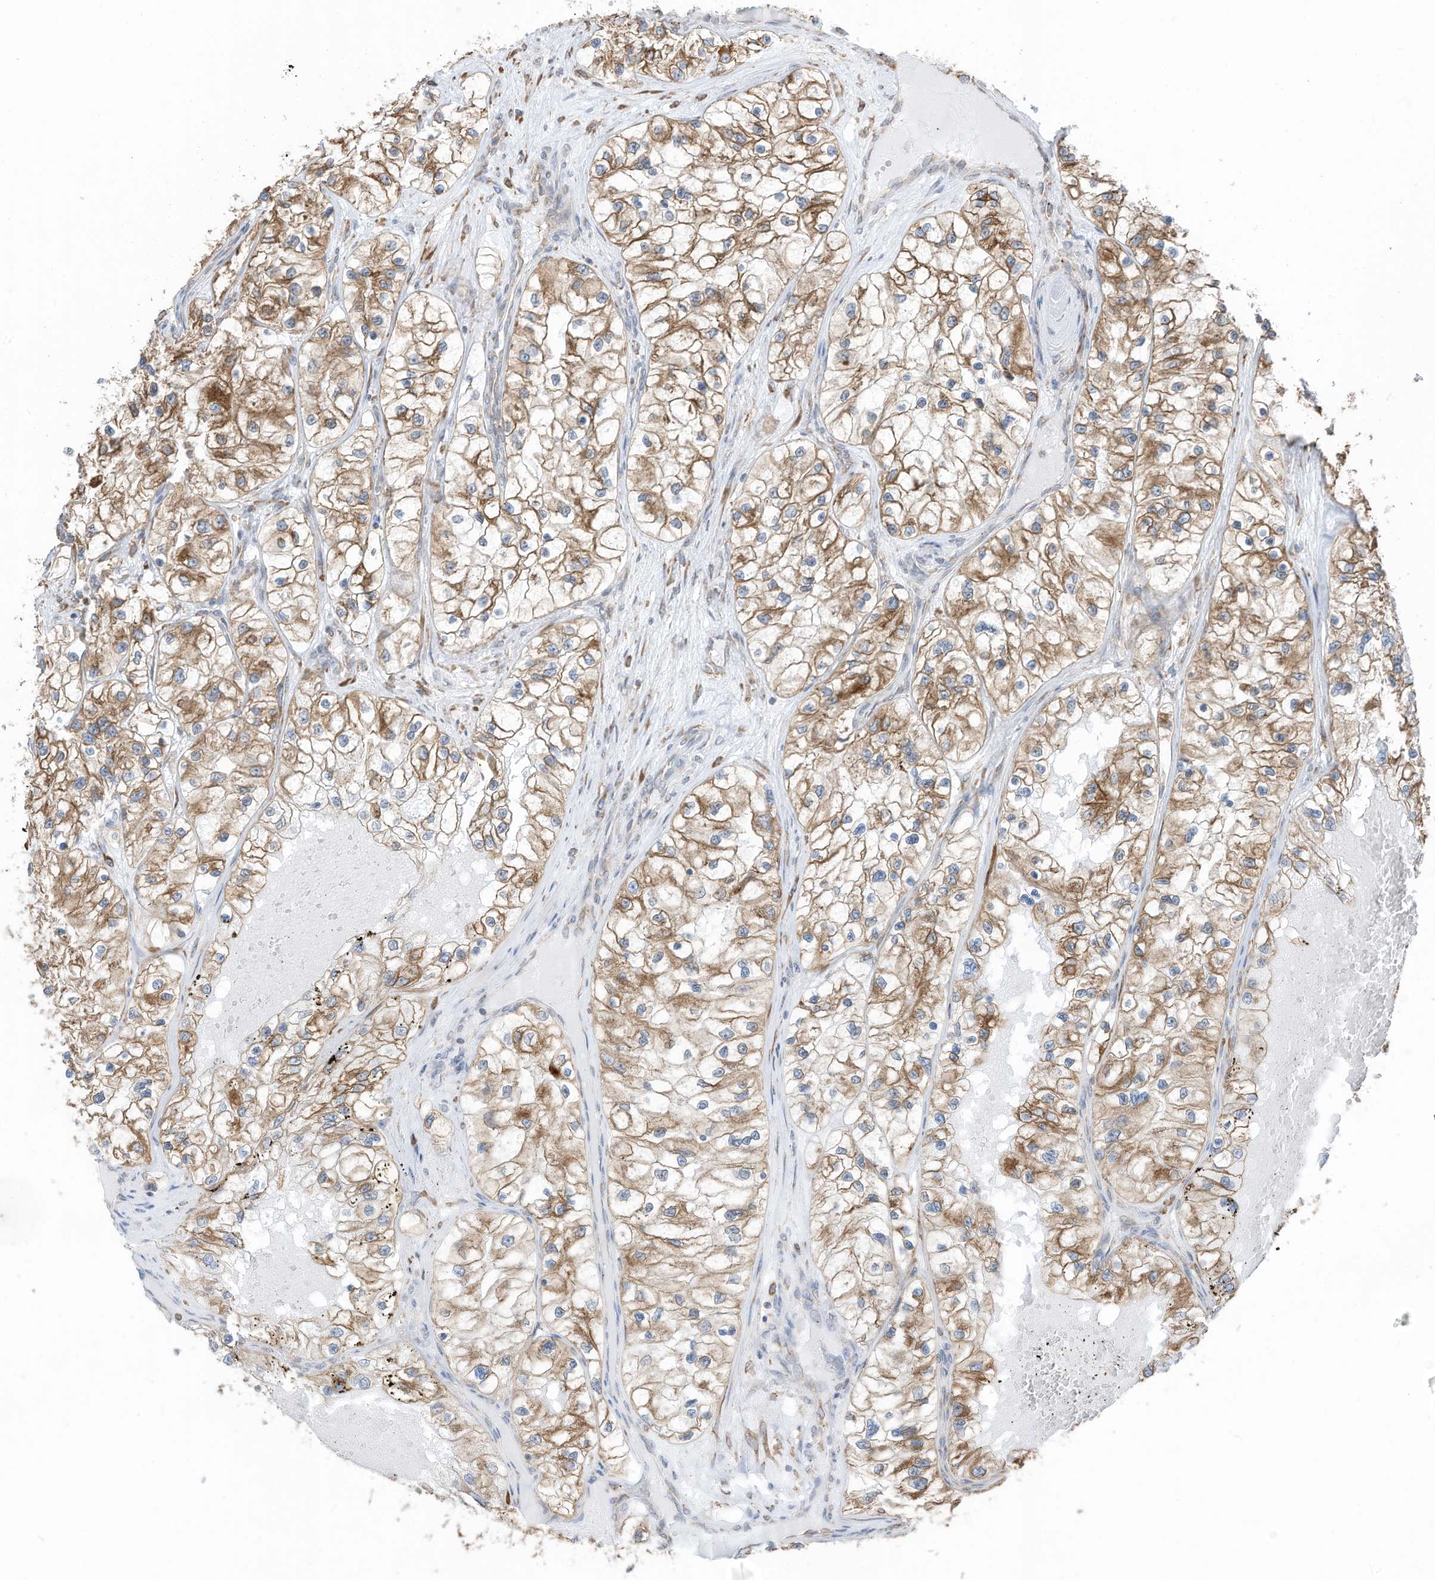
{"staining": {"intensity": "moderate", "quantity": ">75%", "location": "cytoplasmic/membranous"}, "tissue": "renal cancer", "cell_type": "Tumor cells", "image_type": "cancer", "snomed": [{"axis": "morphology", "description": "Adenocarcinoma, NOS"}, {"axis": "topography", "description": "Kidney"}], "caption": "Adenocarcinoma (renal) stained with DAB (3,3'-diaminobenzidine) IHC demonstrates medium levels of moderate cytoplasmic/membranous positivity in about >75% of tumor cells.", "gene": "ZNF354C", "patient": {"sex": "female", "age": 57}}